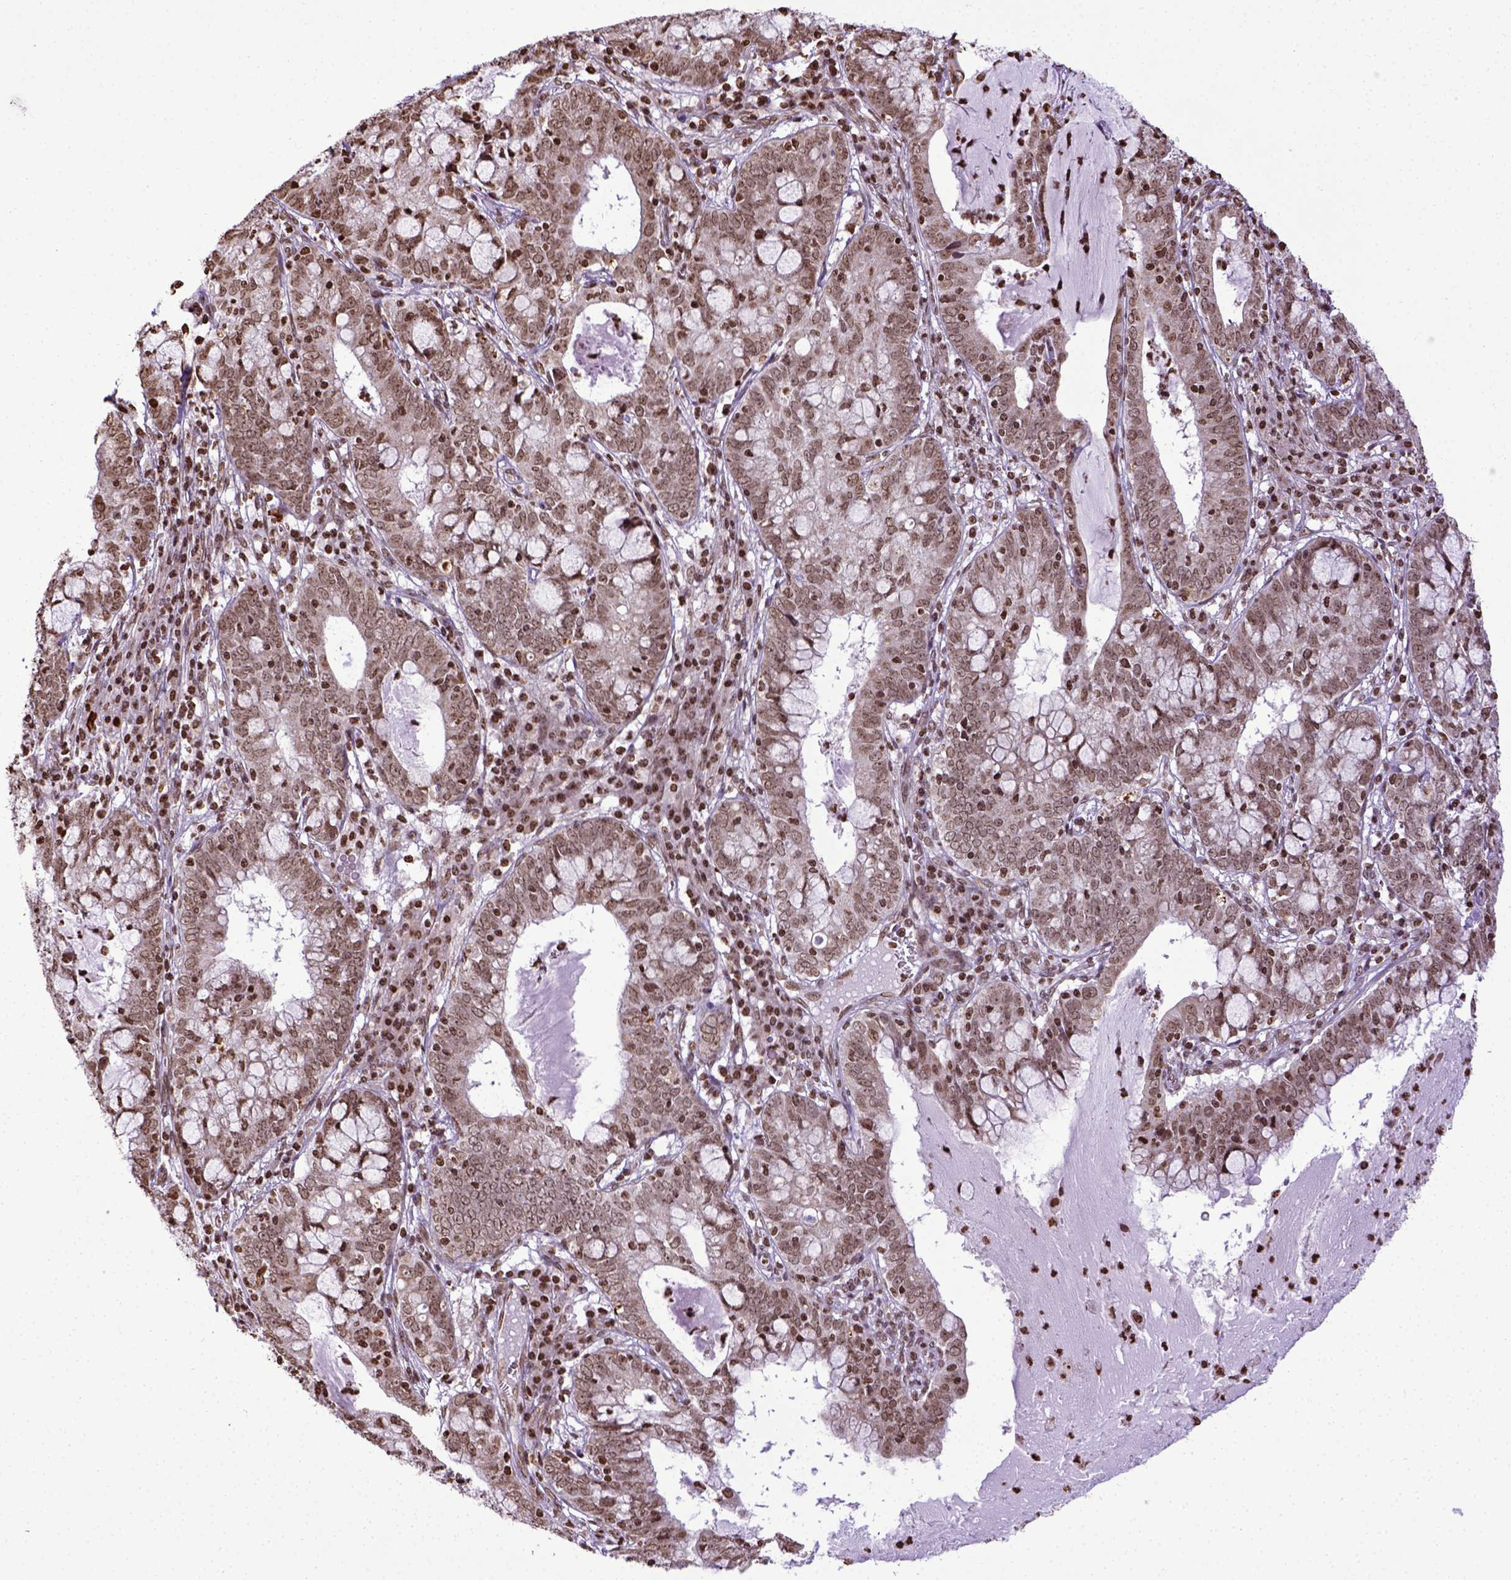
{"staining": {"intensity": "moderate", "quantity": ">75%", "location": "nuclear"}, "tissue": "cervical cancer", "cell_type": "Tumor cells", "image_type": "cancer", "snomed": [{"axis": "morphology", "description": "Adenocarcinoma, NOS"}, {"axis": "topography", "description": "Cervix"}], "caption": "This micrograph reveals adenocarcinoma (cervical) stained with immunohistochemistry (IHC) to label a protein in brown. The nuclear of tumor cells show moderate positivity for the protein. Nuclei are counter-stained blue.", "gene": "ZNF75D", "patient": {"sex": "female", "age": 40}}